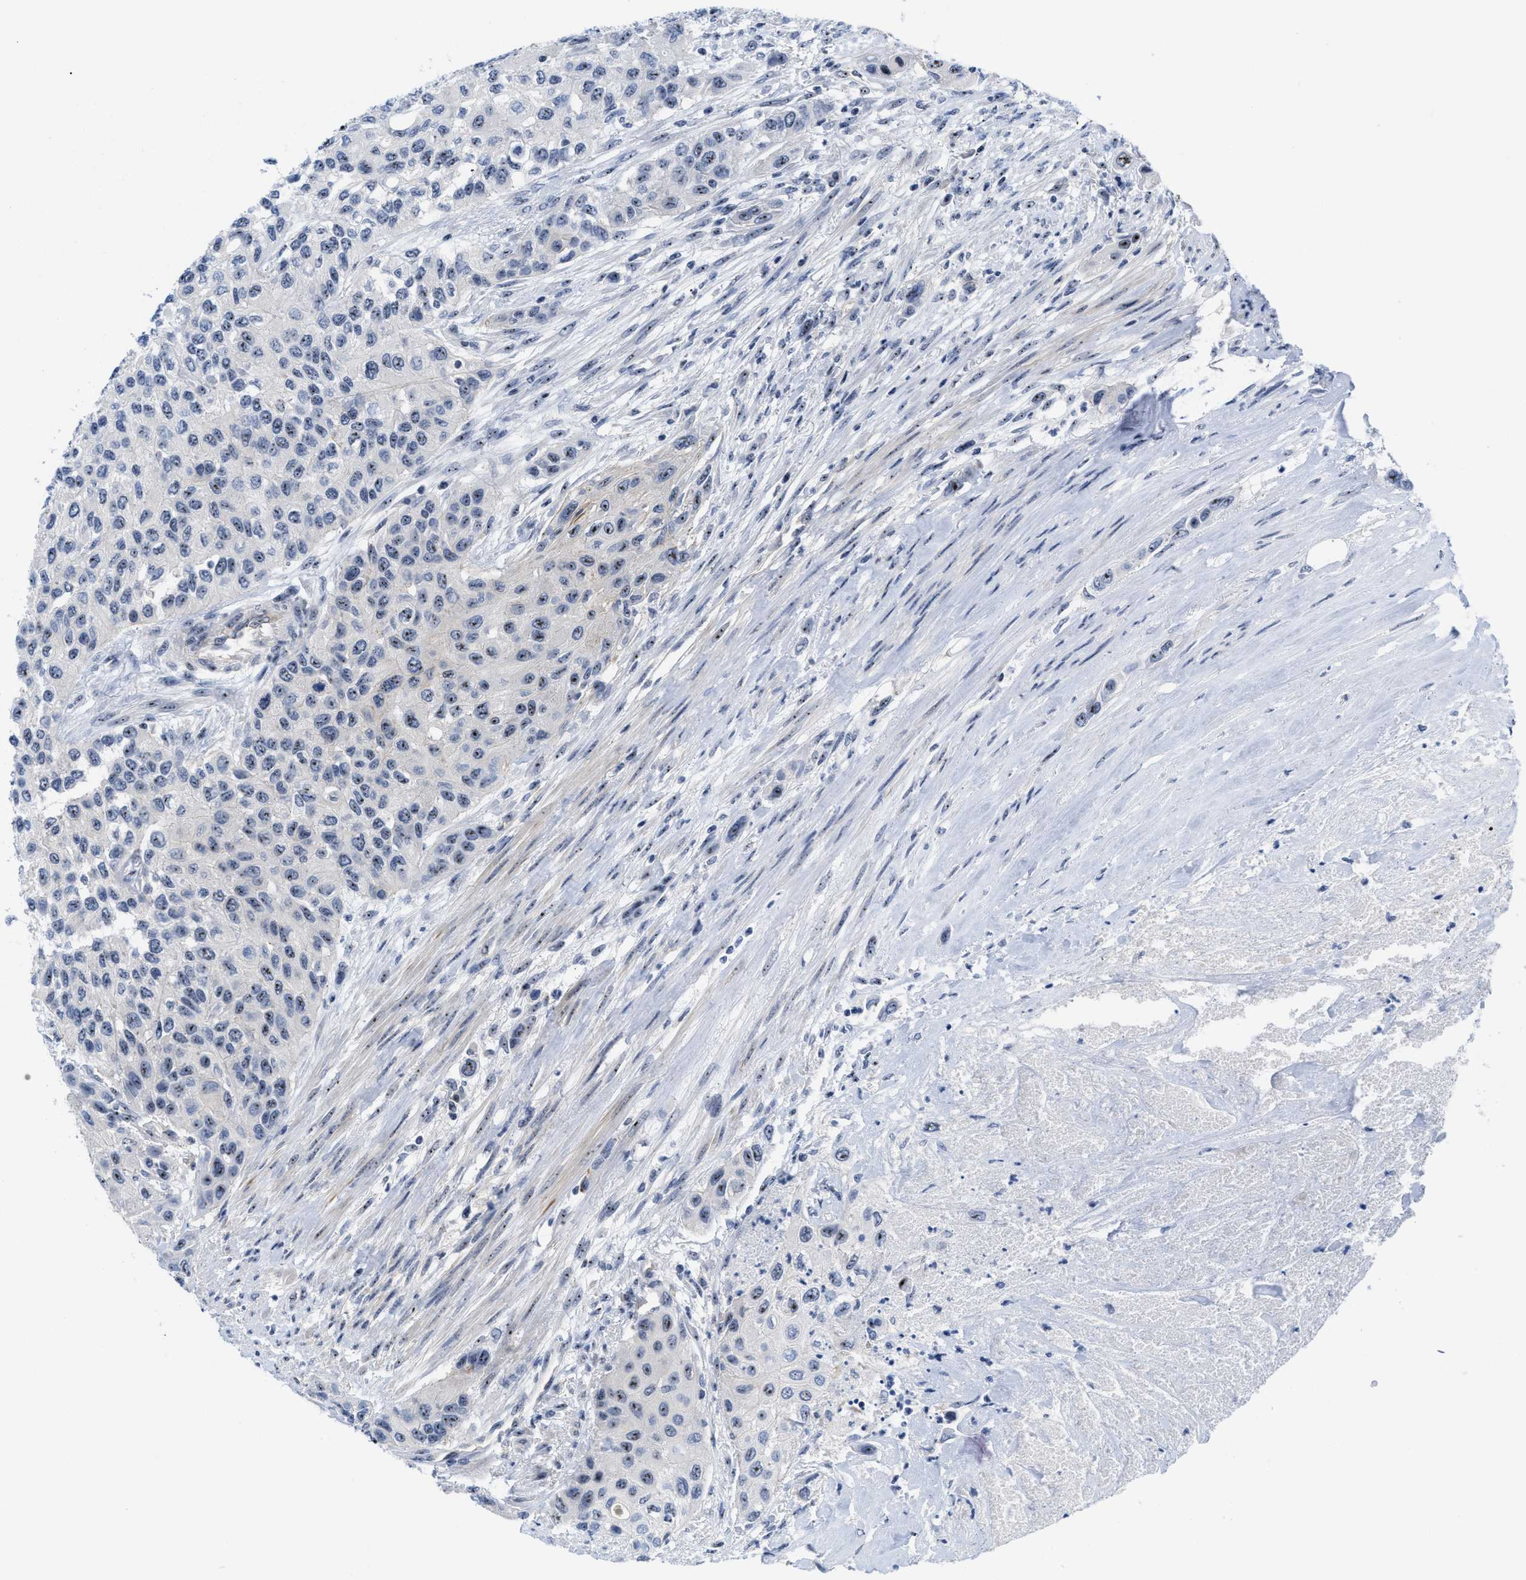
{"staining": {"intensity": "moderate", "quantity": ">75%", "location": "nuclear"}, "tissue": "urothelial cancer", "cell_type": "Tumor cells", "image_type": "cancer", "snomed": [{"axis": "morphology", "description": "Urothelial carcinoma, High grade"}, {"axis": "topography", "description": "Urinary bladder"}], "caption": "Approximately >75% of tumor cells in urothelial cancer reveal moderate nuclear protein expression as visualized by brown immunohistochemical staining.", "gene": "NOP58", "patient": {"sex": "female", "age": 56}}